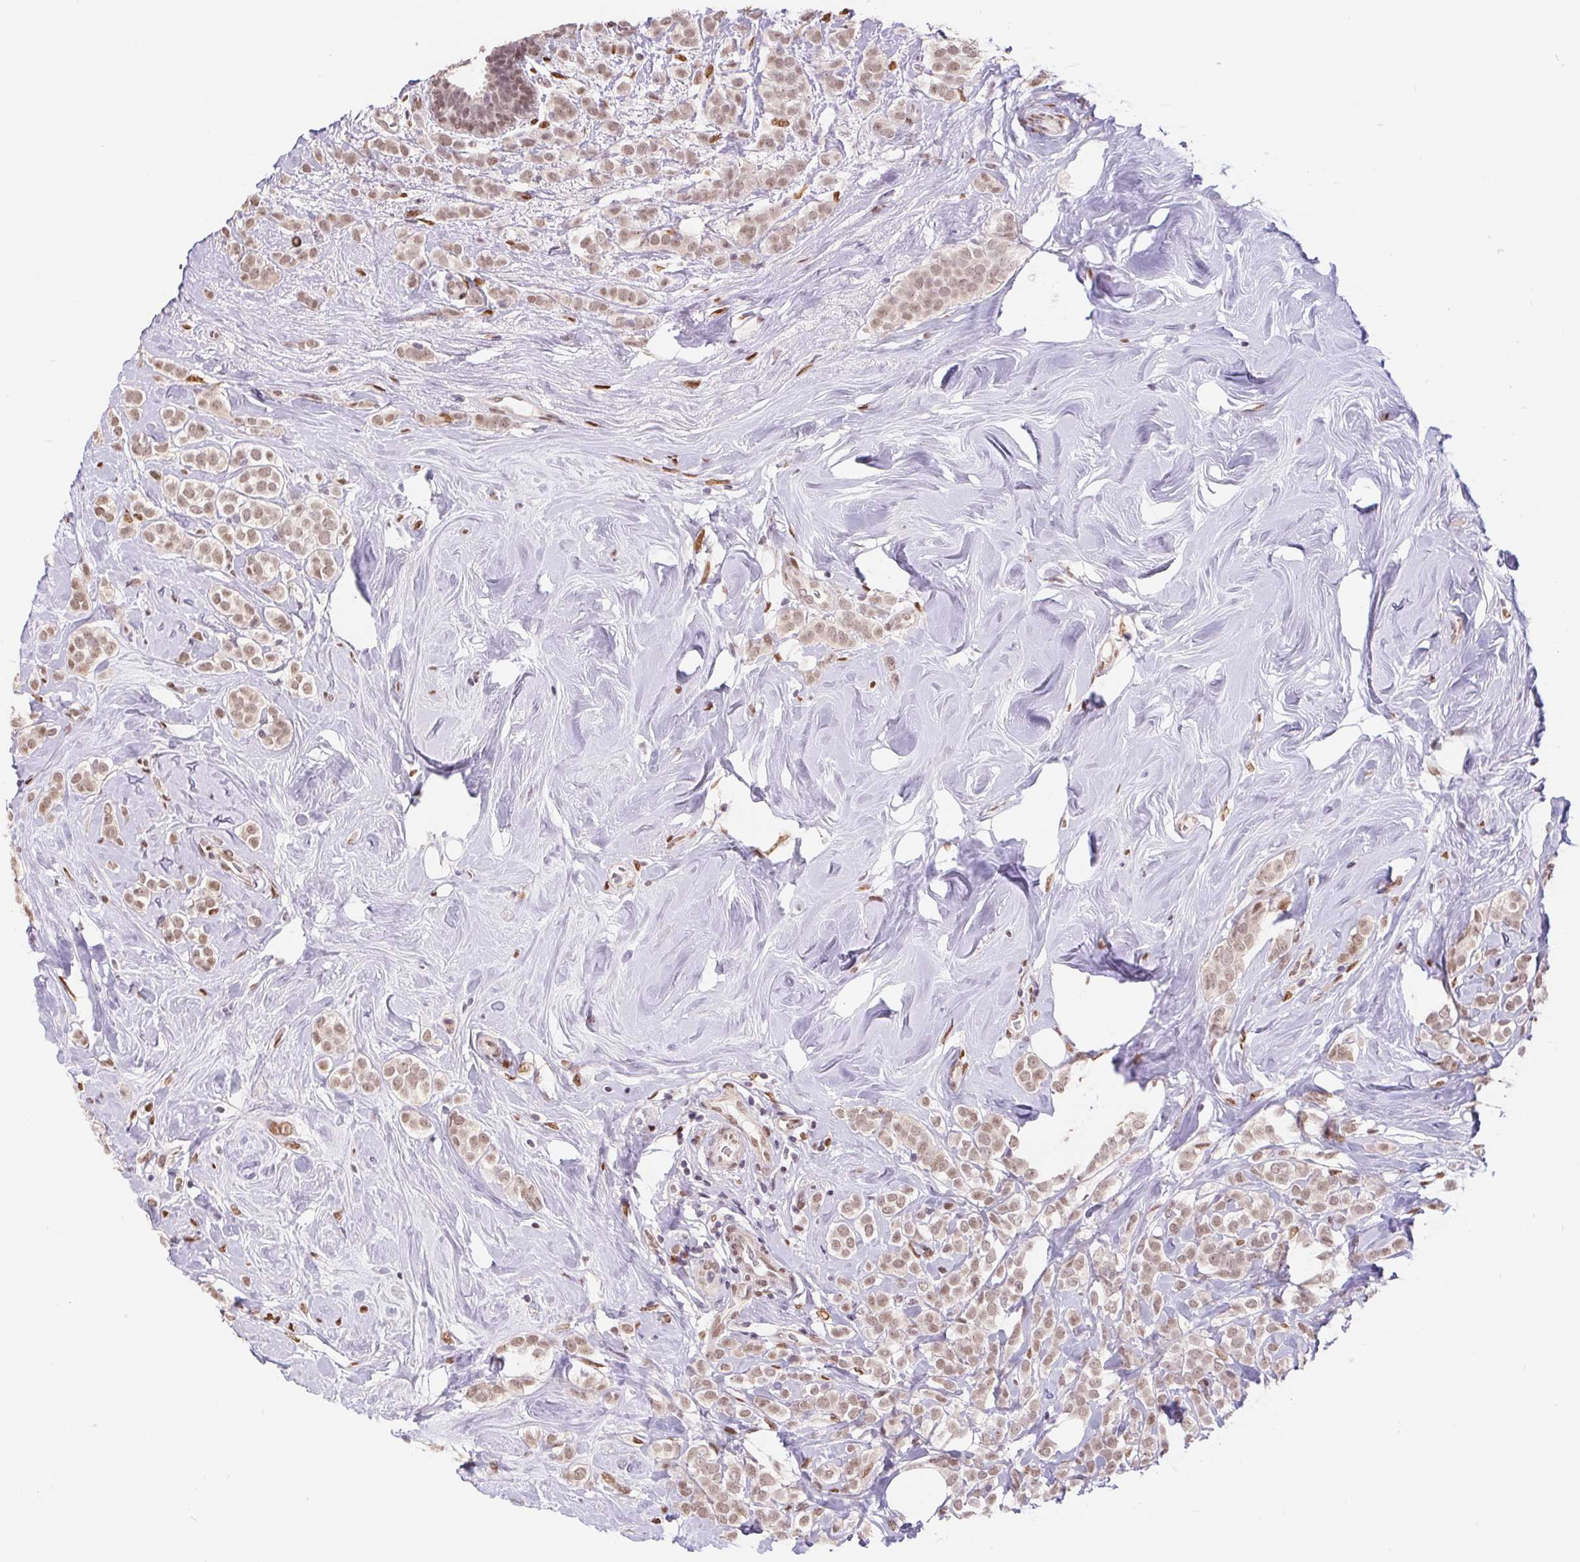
{"staining": {"intensity": "weak", "quantity": ">75%", "location": "nuclear"}, "tissue": "breast cancer", "cell_type": "Tumor cells", "image_type": "cancer", "snomed": [{"axis": "morphology", "description": "Lobular carcinoma"}, {"axis": "topography", "description": "Breast"}], "caption": "Tumor cells reveal low levels of weak nuclear expression in about >75% of cells in breast cancer (lobular carcinoma).", "gene": "CAND1", "patient": {"sex": "female", "age": 49}}